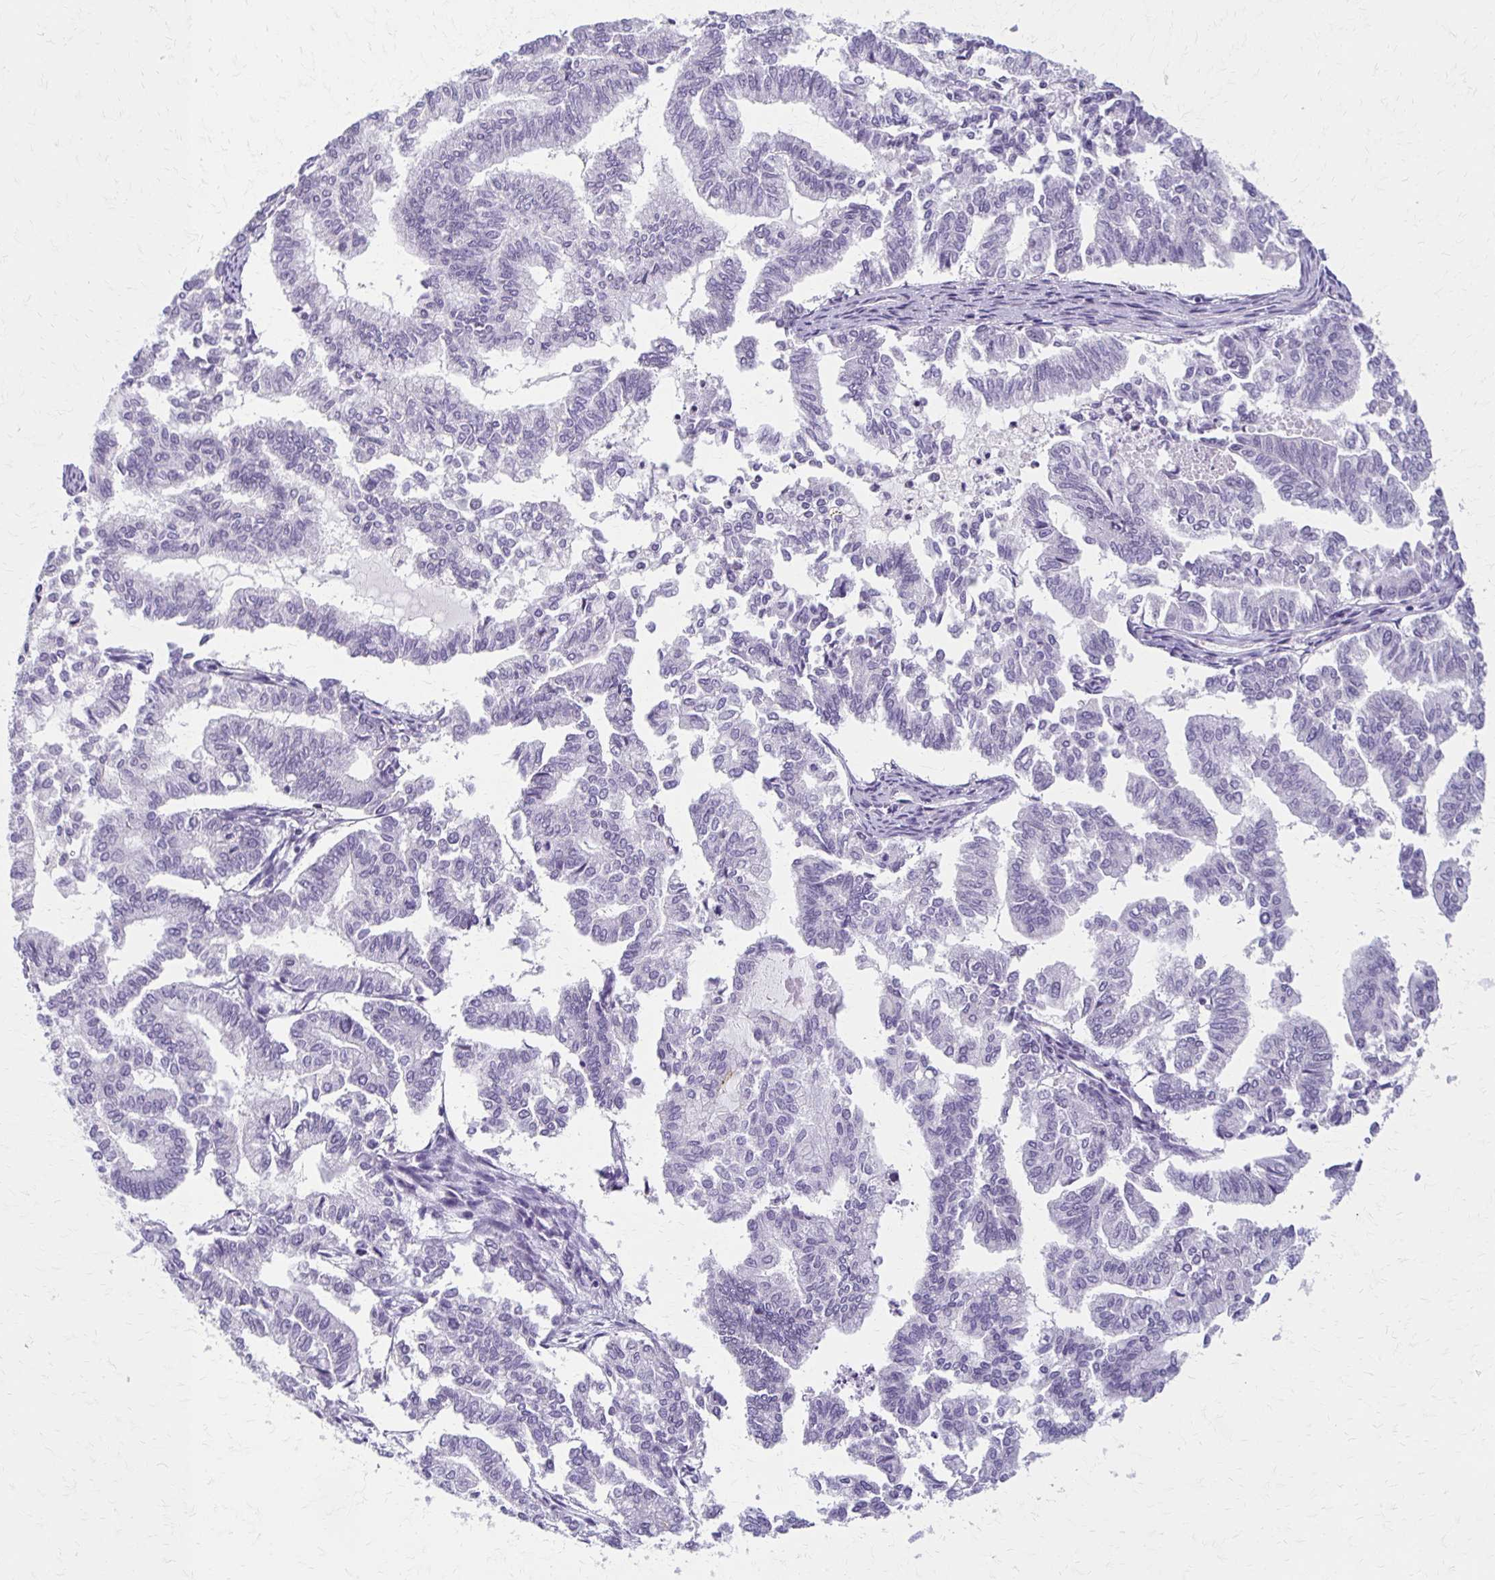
{"staining": {"intensity": "negative", "quantity": "none", "location": "none"}, "tissue": "endometrial cancer", "cell_type": "Tumor cells", "image_type": "cancer", "snomed": [{"axis": "morphology", "description": "Adenocarcinoma, NOS"}, {"axis": "topography", "description": "Endometrium"}], "caption": "Immunohistochemical staining of endometrial adenocarcinoma demonstrates no significant expression in tumor cells. (DAB immunohistochemistry with hematoxylin counter stain).", "gene": "BBS12", "patient": {"sex": "female", "age": 79}}